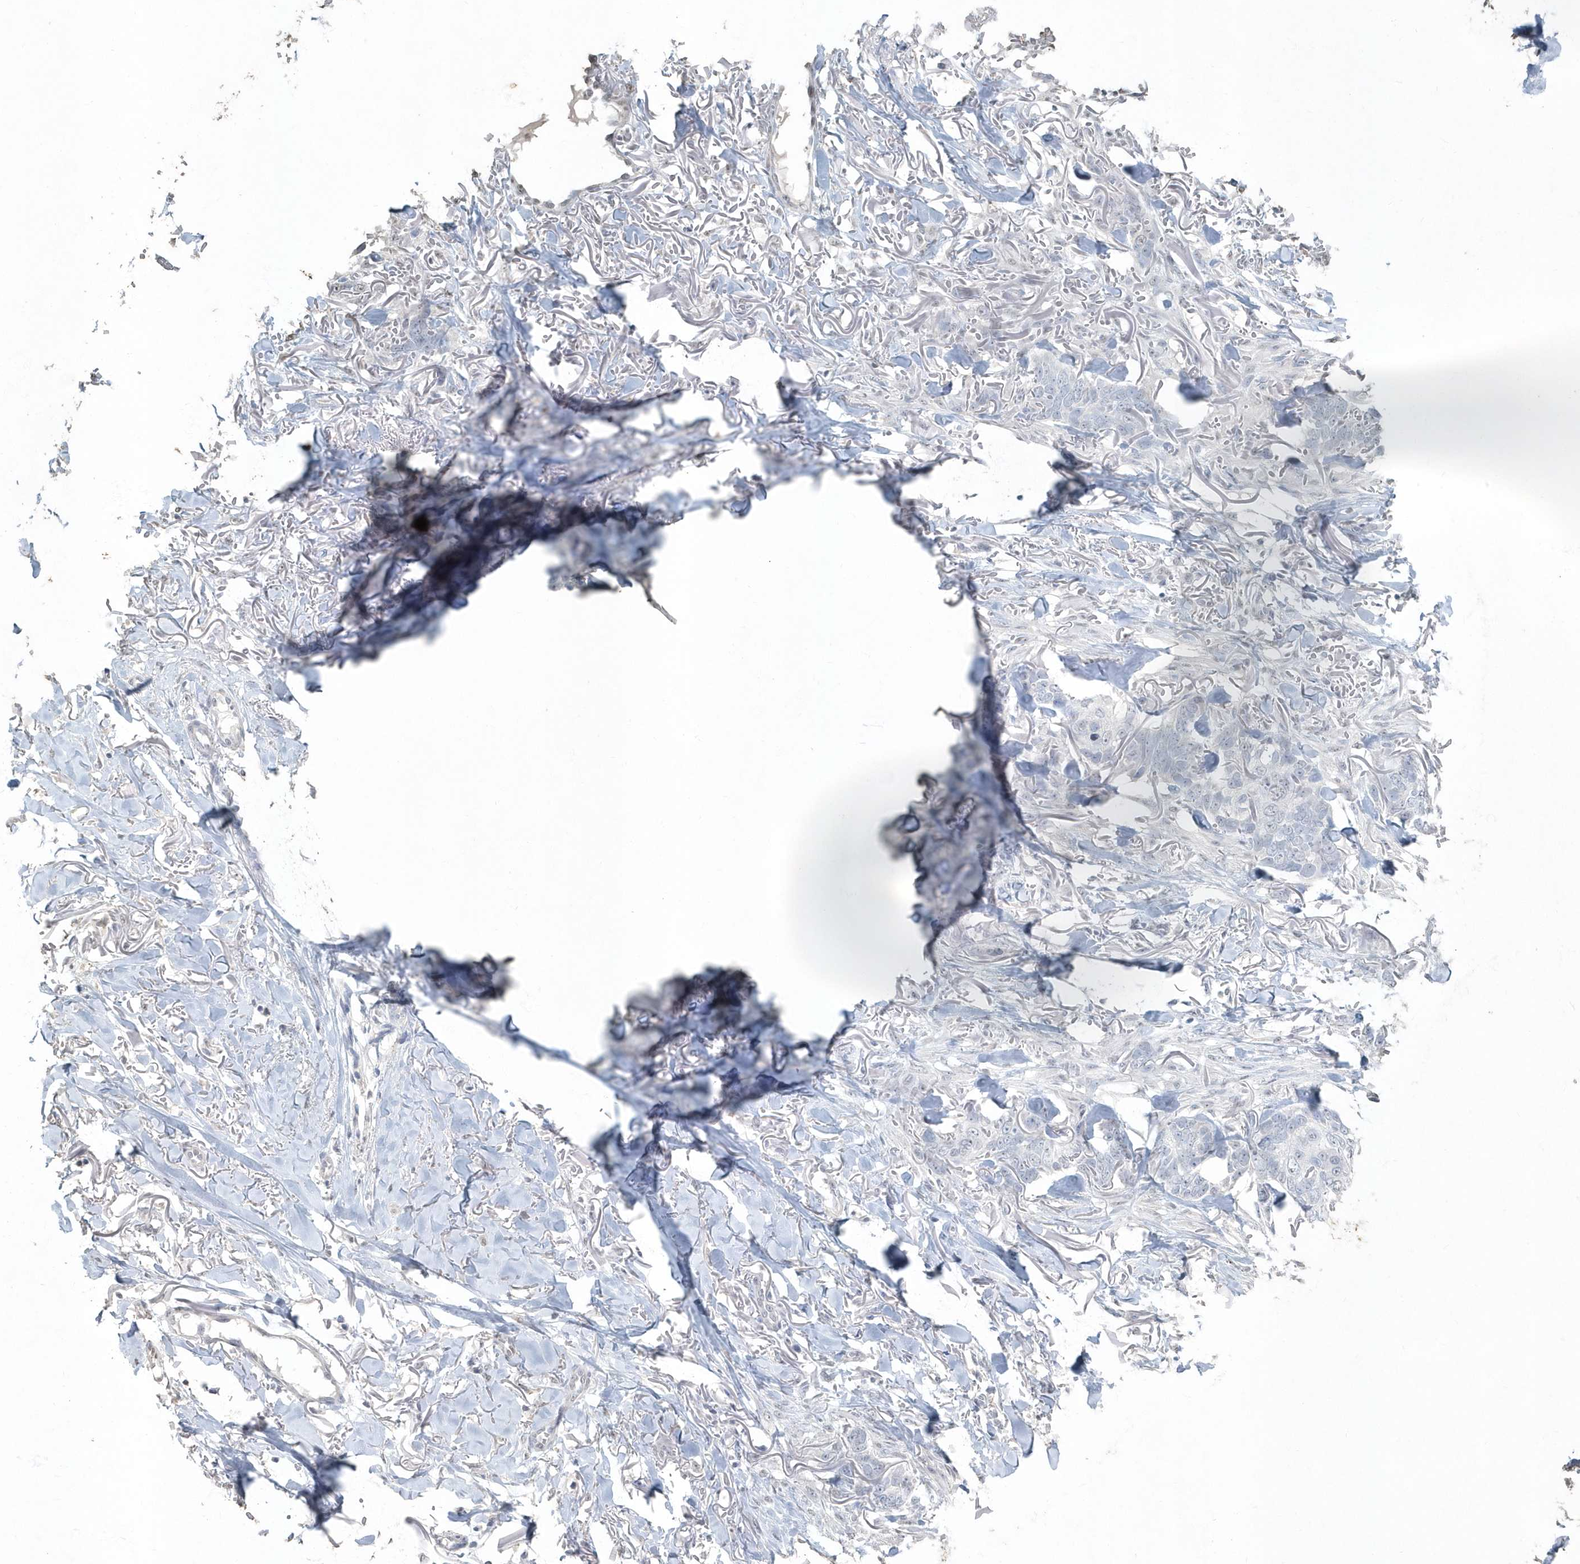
{"staining": {"intensity": "negative", "quantity": "none", "location": "none"}, "tissue": "skin cancer", "cell_type": "Tumor cells", "image_type": "cancer", "snomed": [{"axis": "morphology", "description": "Normal tissue, NOS"}, {"axis": "morphology", "description": "Basal cell carcinoma"}, {"axis": "topography", "description": "Skin"}], "caption": "This is an immunohistochemistry (IHC) histopathology image of human skin cancer. There is no expression in tumor cells.", "gene": "MYOT", "patient": {"sex": "male", "age": 77}}